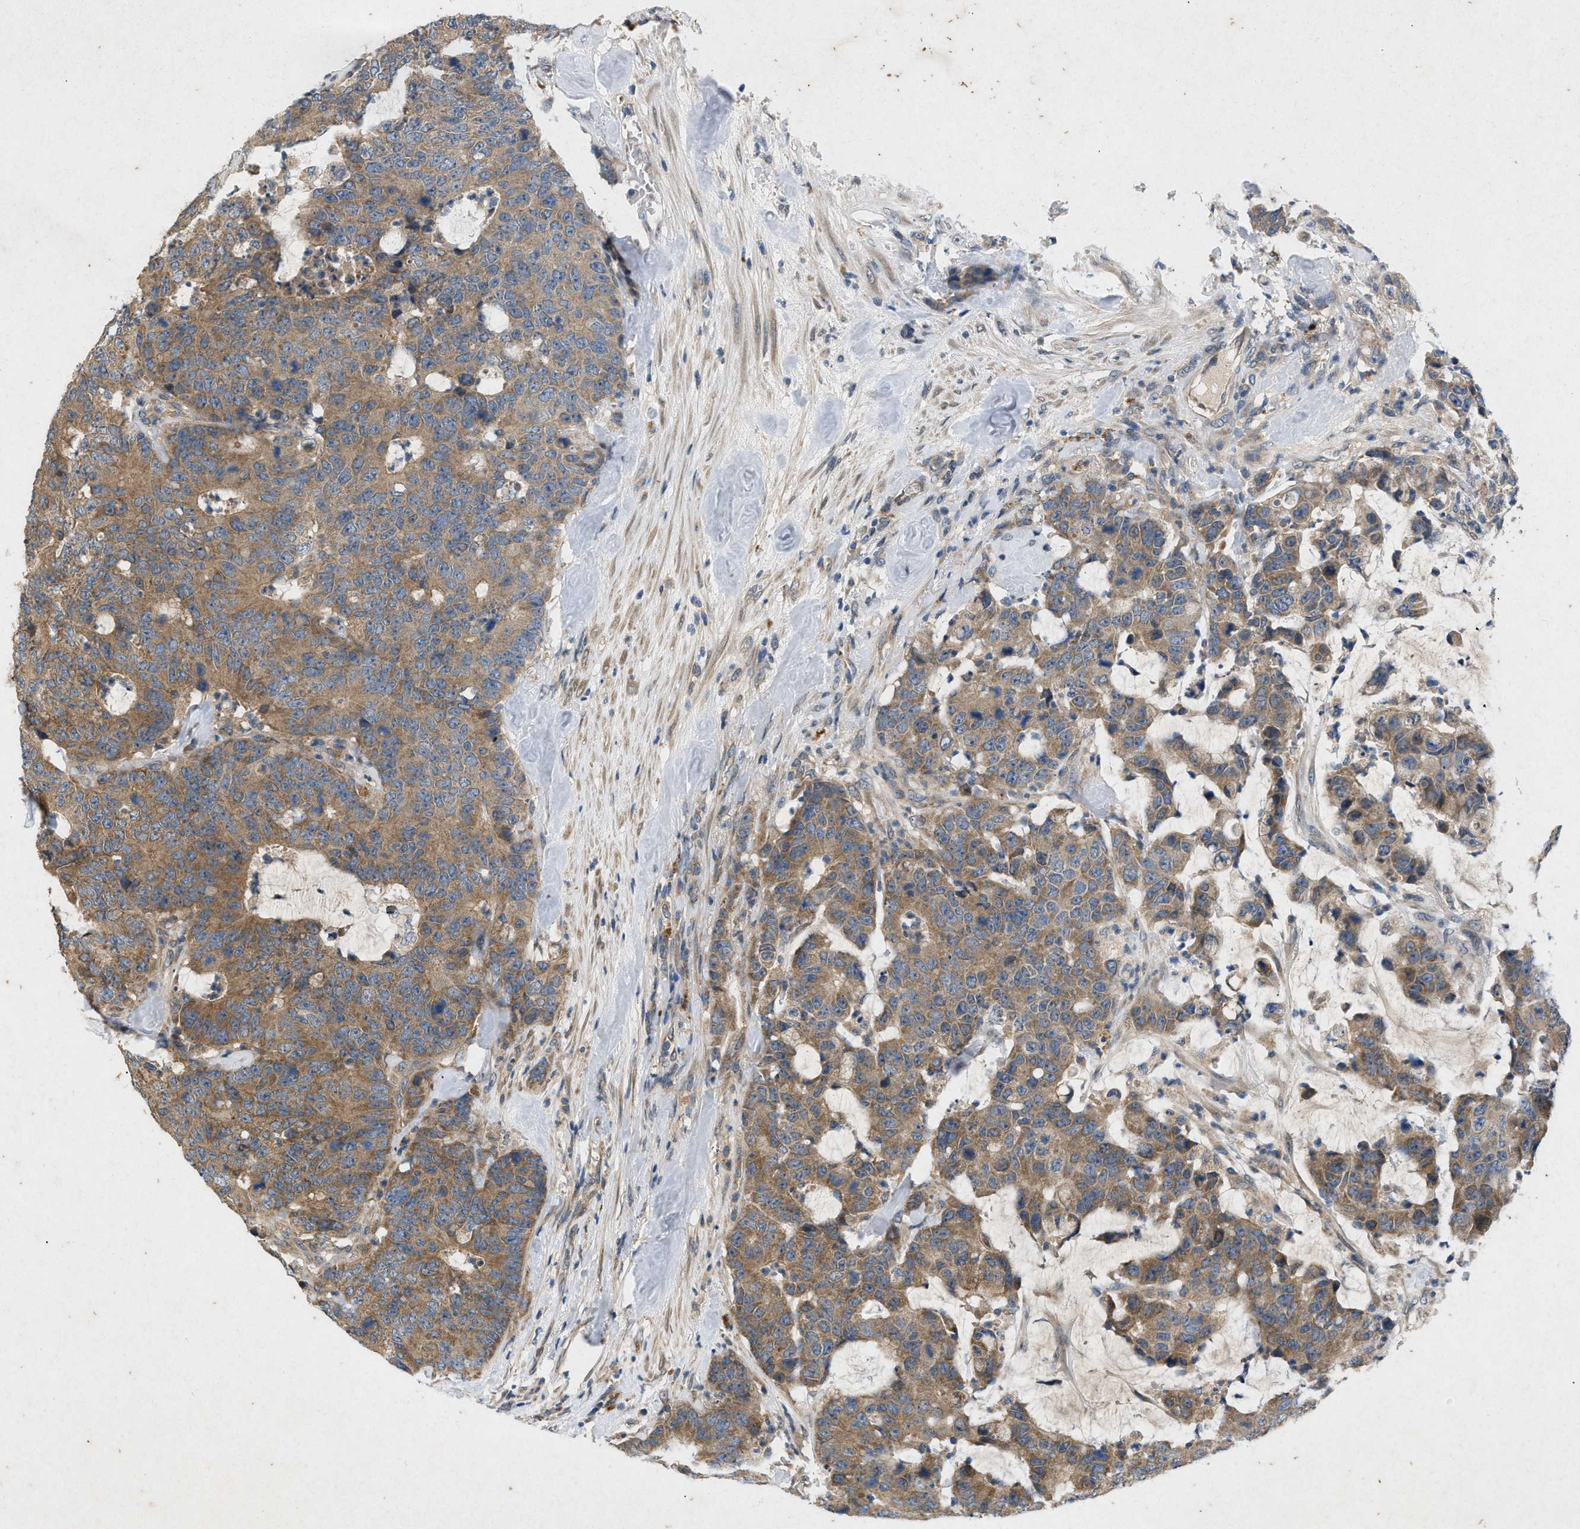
{"staining": {"intensity": "moderate", "quantity": "25%-75%", "location": "cytoplasmic/membranous"}, "tissue": "colorectal cancer", "cell_type": "Tumor cells", "image_type": "cancer", "snomed": [{"axis": "morphology", "description": "Adenocarcinoma, NOS"}, {"axis": "topography", "description": "Colon"}], "caption": "A micrograph showing moderate cytoplasmic/membranous expression in approximately 25%-75% of tumor cells in colorectal cancer (adenocarcinoma), as visualized by brown immunohistochemical staining.", "gene": "PRKG2", "patient": {"sex": "female", "age": 86}}